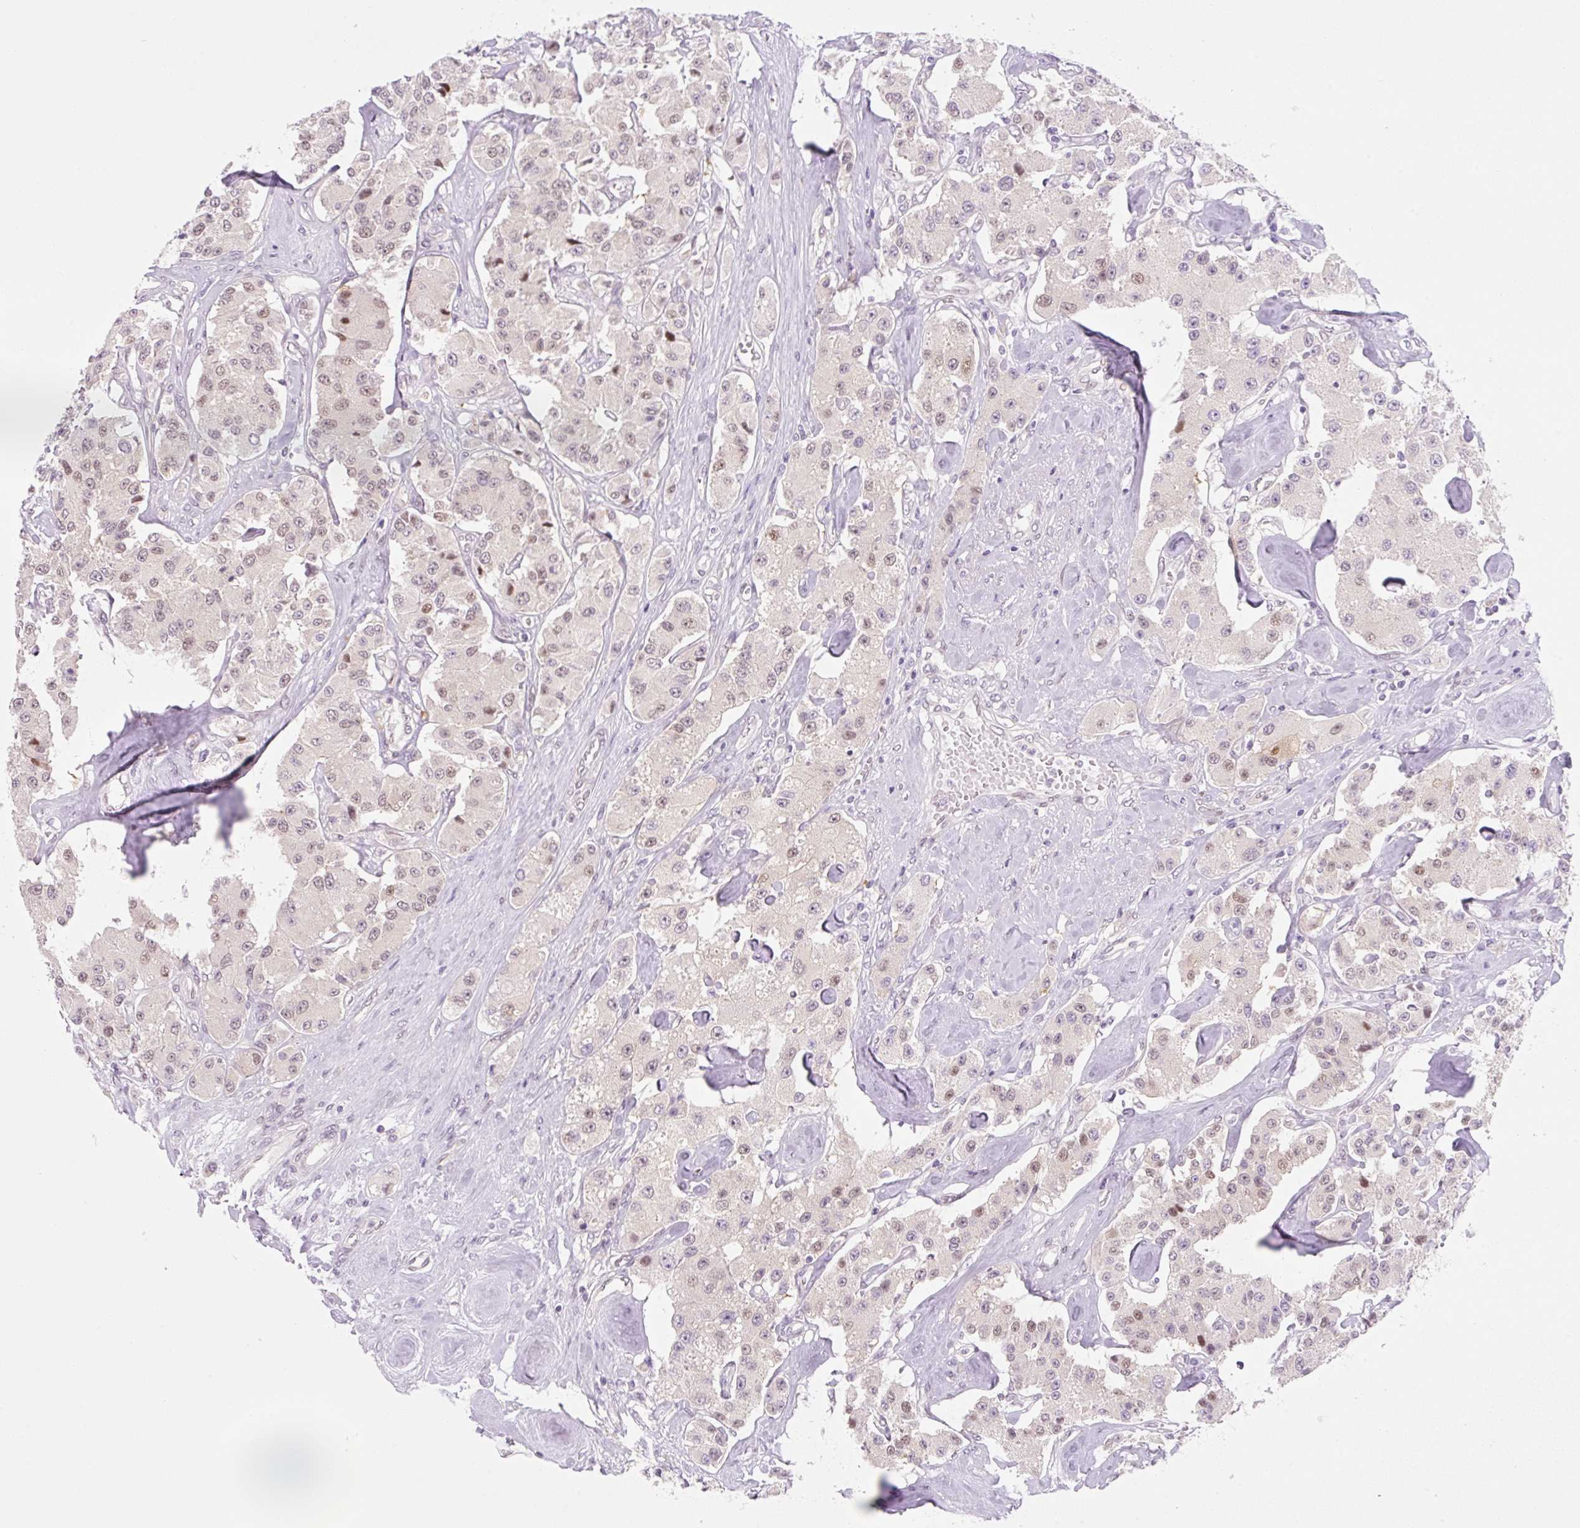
{"staining": {"intensity": "weak", "quantity": "25%-75%", "location": "nuclear"}, "tissue": "carcinoid", "cell_type": "Tumor cells", "image_type": "cancer", "snomed": [{"axis": "morphology", "description": "Carcinoid, malignant, NOS"}, {"axis": "topography", "description": "Pancreas"}], "caption": "Immunohistochemical staining of human carcinoid (malignant) shows low levels of weak nuclear protein expression in about 25%-75% of tumor cells.", "gene": "SYNE3", "patient": {"sex": "male", "age": 41}}